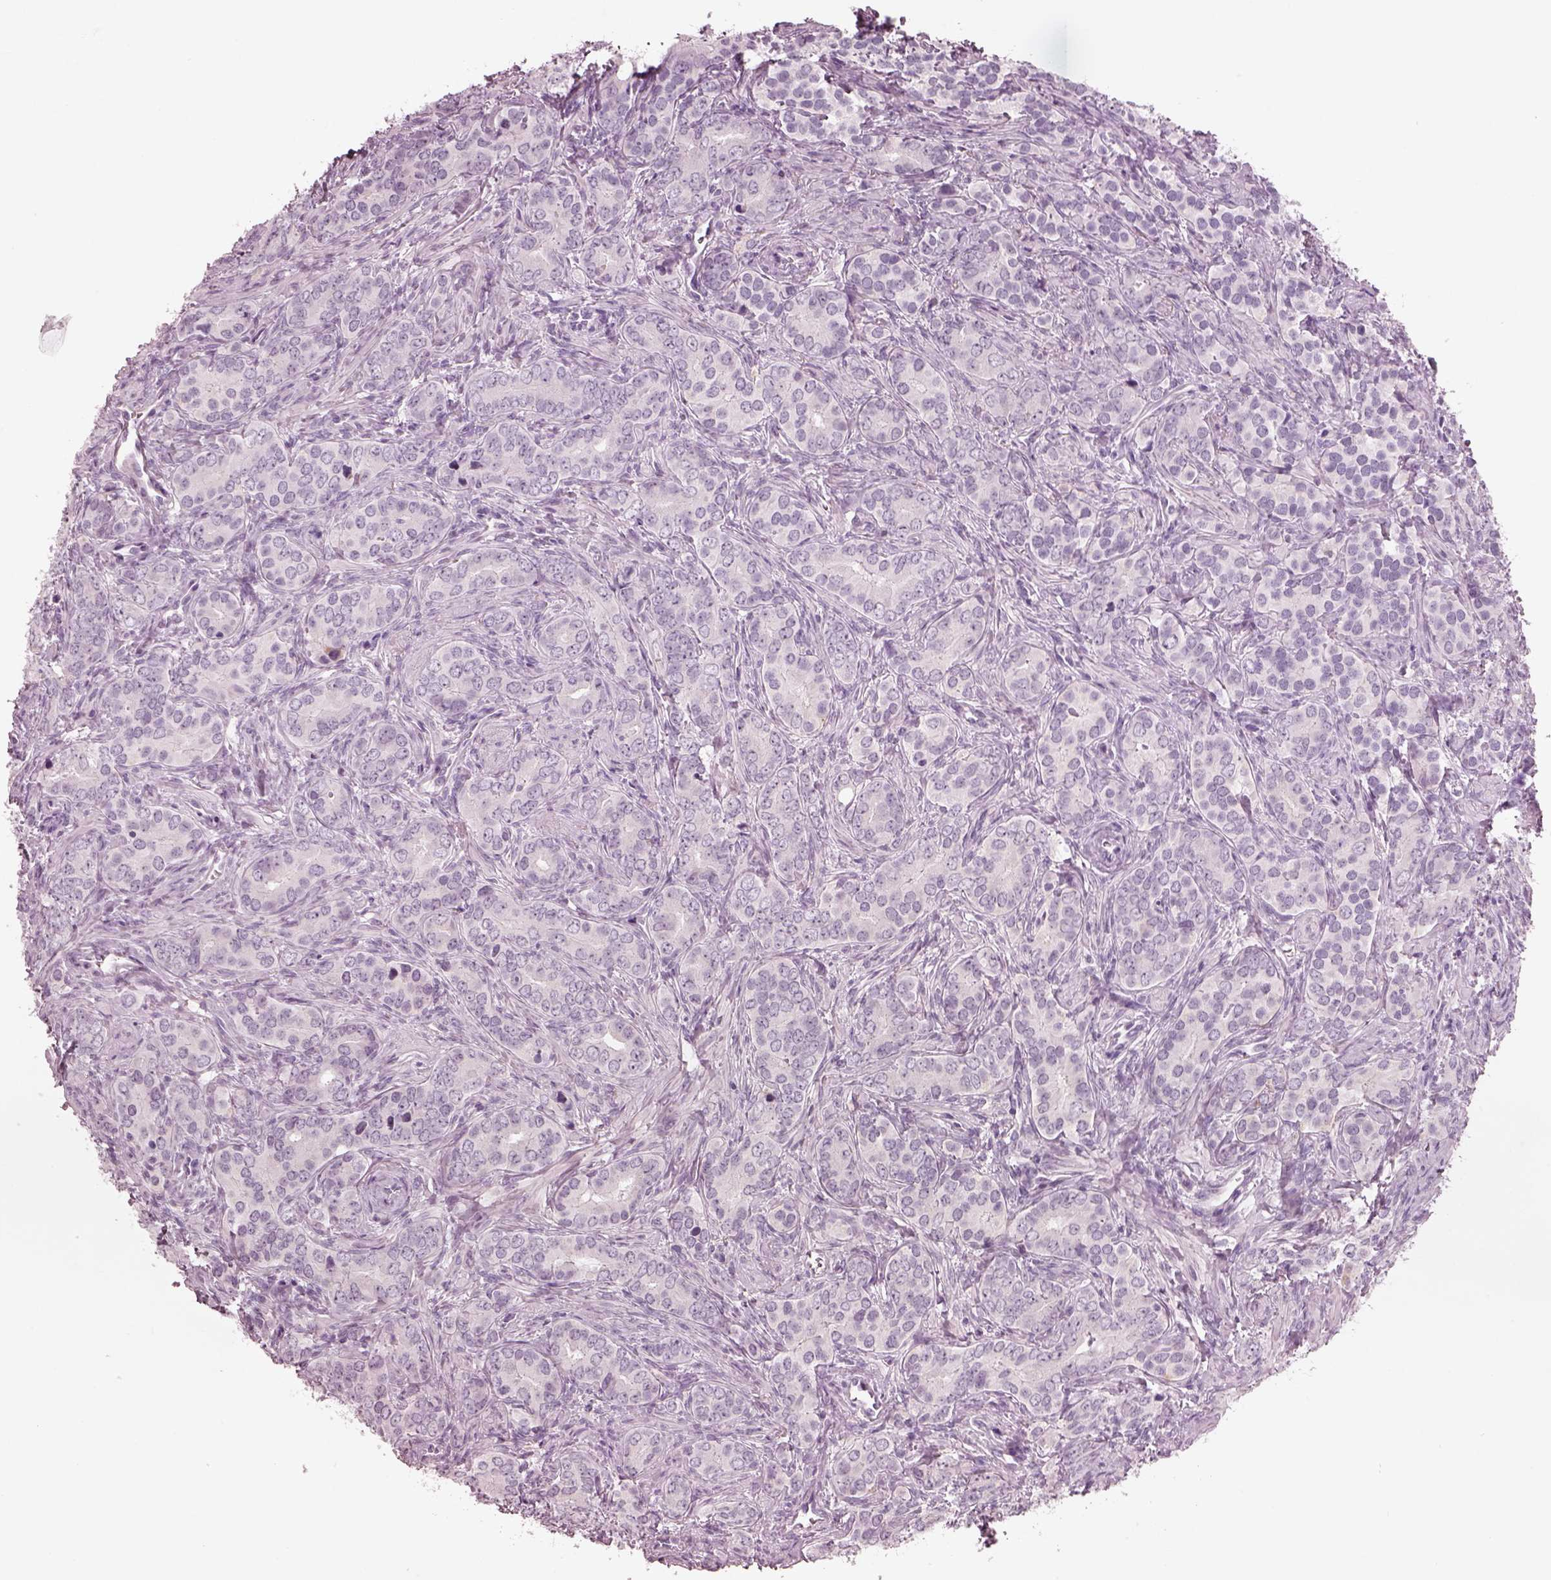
{"staining": {"intensity": "negative", "quantity": "none", "location": "none"}, "tissue": "prostate cancer", "cell_type": "Tumor cells", "image_type": "cancer", "snomed": [{"axis": "morphology", "description": "Adenocarcinoma, High grade"}, {"axis": "topography", "description": "Prostate"}], "caption": "High power microscopy photomicrograph of an immunohistochemistry (IHC) micrograph of prostate adenocarcinoma (high-grade), revealing no significant expression in tumor cells. (DAB immunohistochemistry (IHC), high magnification).", "gene": "PACRG", "patient": {"sex": "male", "age": 84}}